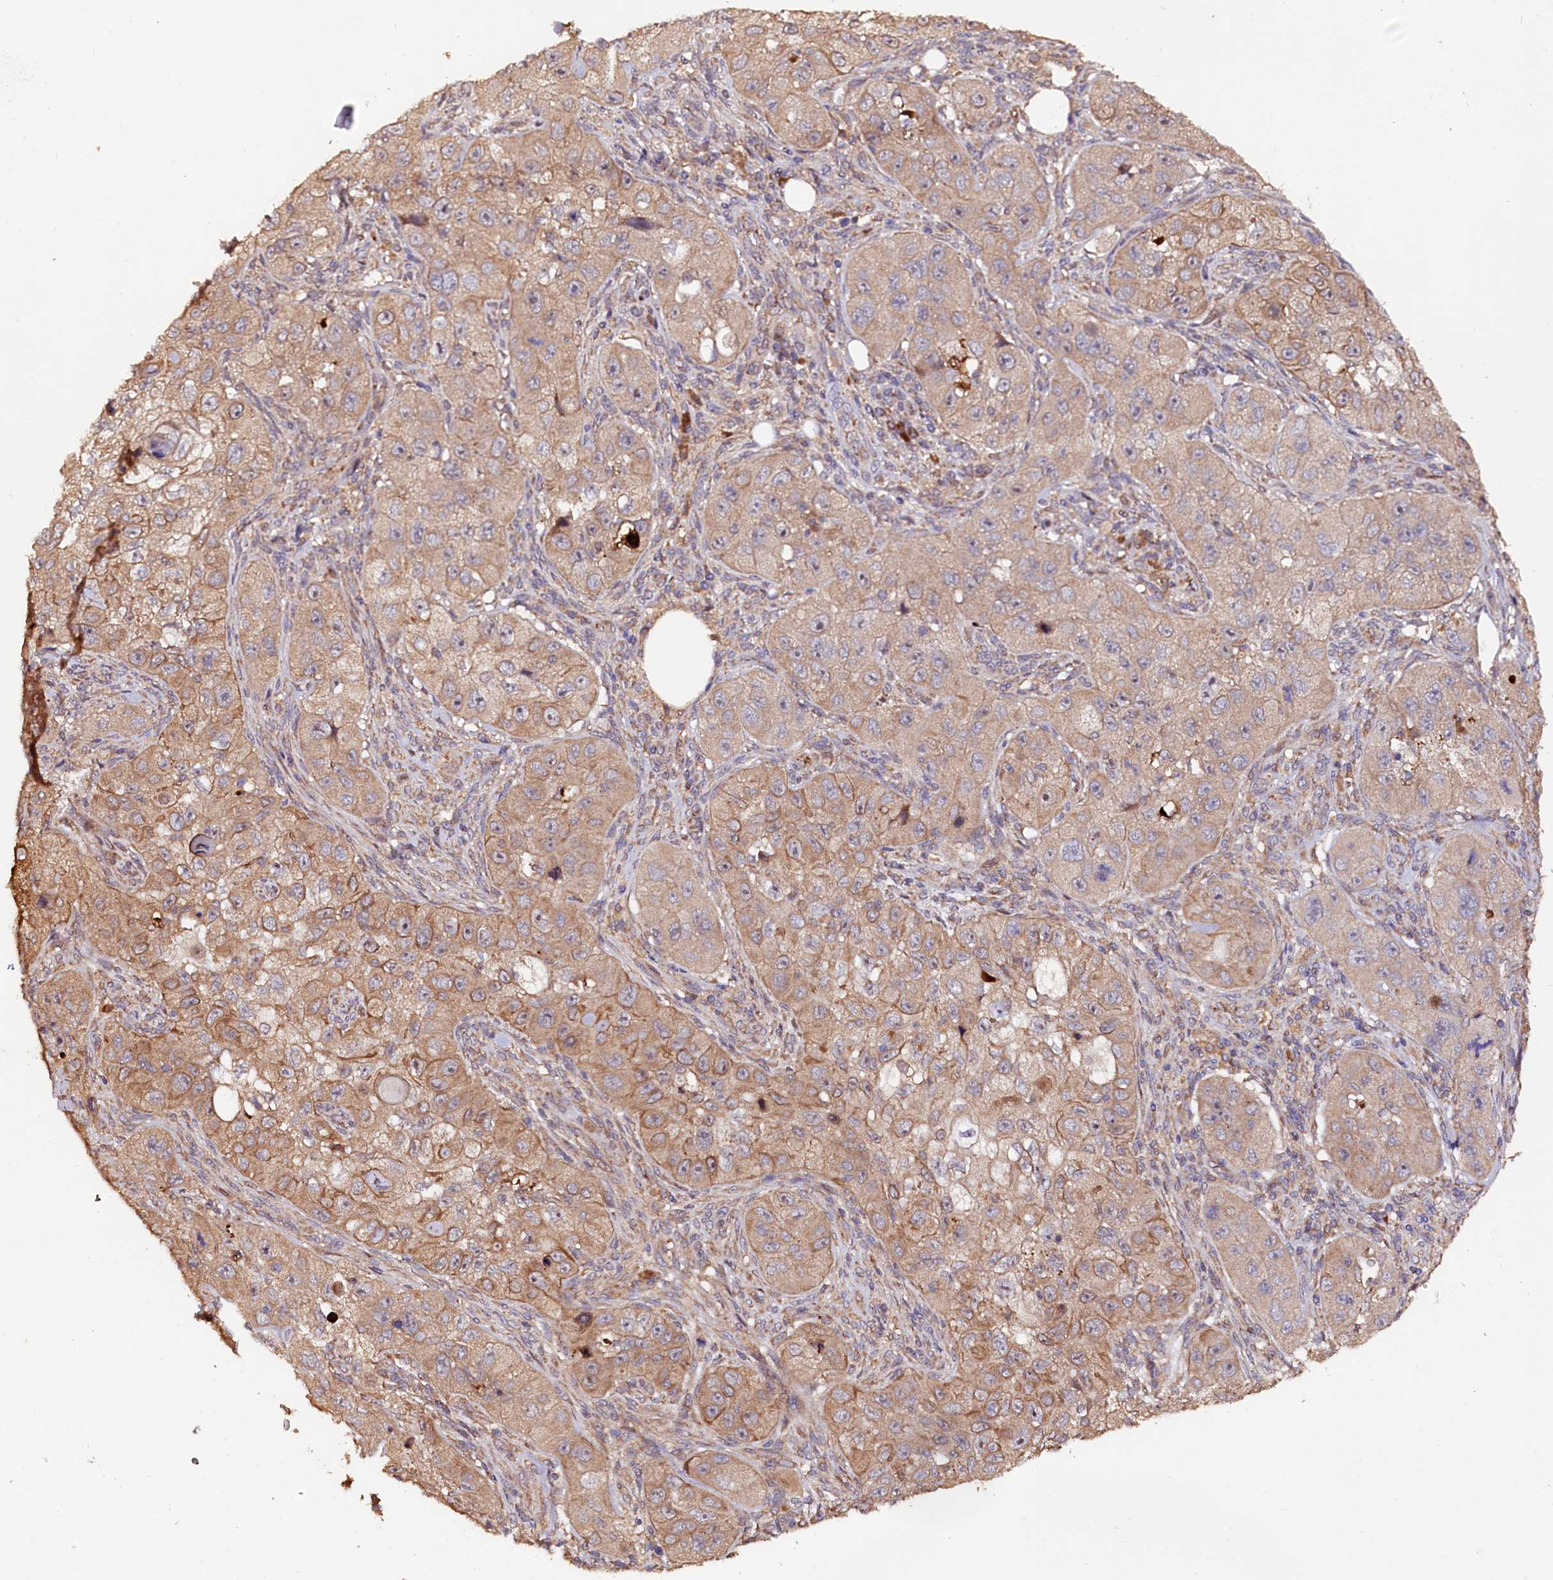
{"staining": {"intensity": "moderate", "quantity": ">75%", "location": "cytoplasmic/membranous"}, "tissue": "skin cancer", "cell_type": "Tumor cells", "image_type": "cancer", "snomed": [{"axis": "morphology", "description": "Squamous cell carcinoma, NOS"}, {"axis": "topography", "description": "Skin"}, {"axis": "topography", "description": "Subcutis"}], "caption": "DAB (3,3'-diaminobenzidine) immunohistochemical staining of human skin cancer reveals moderate cytoplasmic/membranous protein staining in about >75% of tumor cells.", "gene": "RASSF1", "patient": {"sex": "male", "age": 73}}